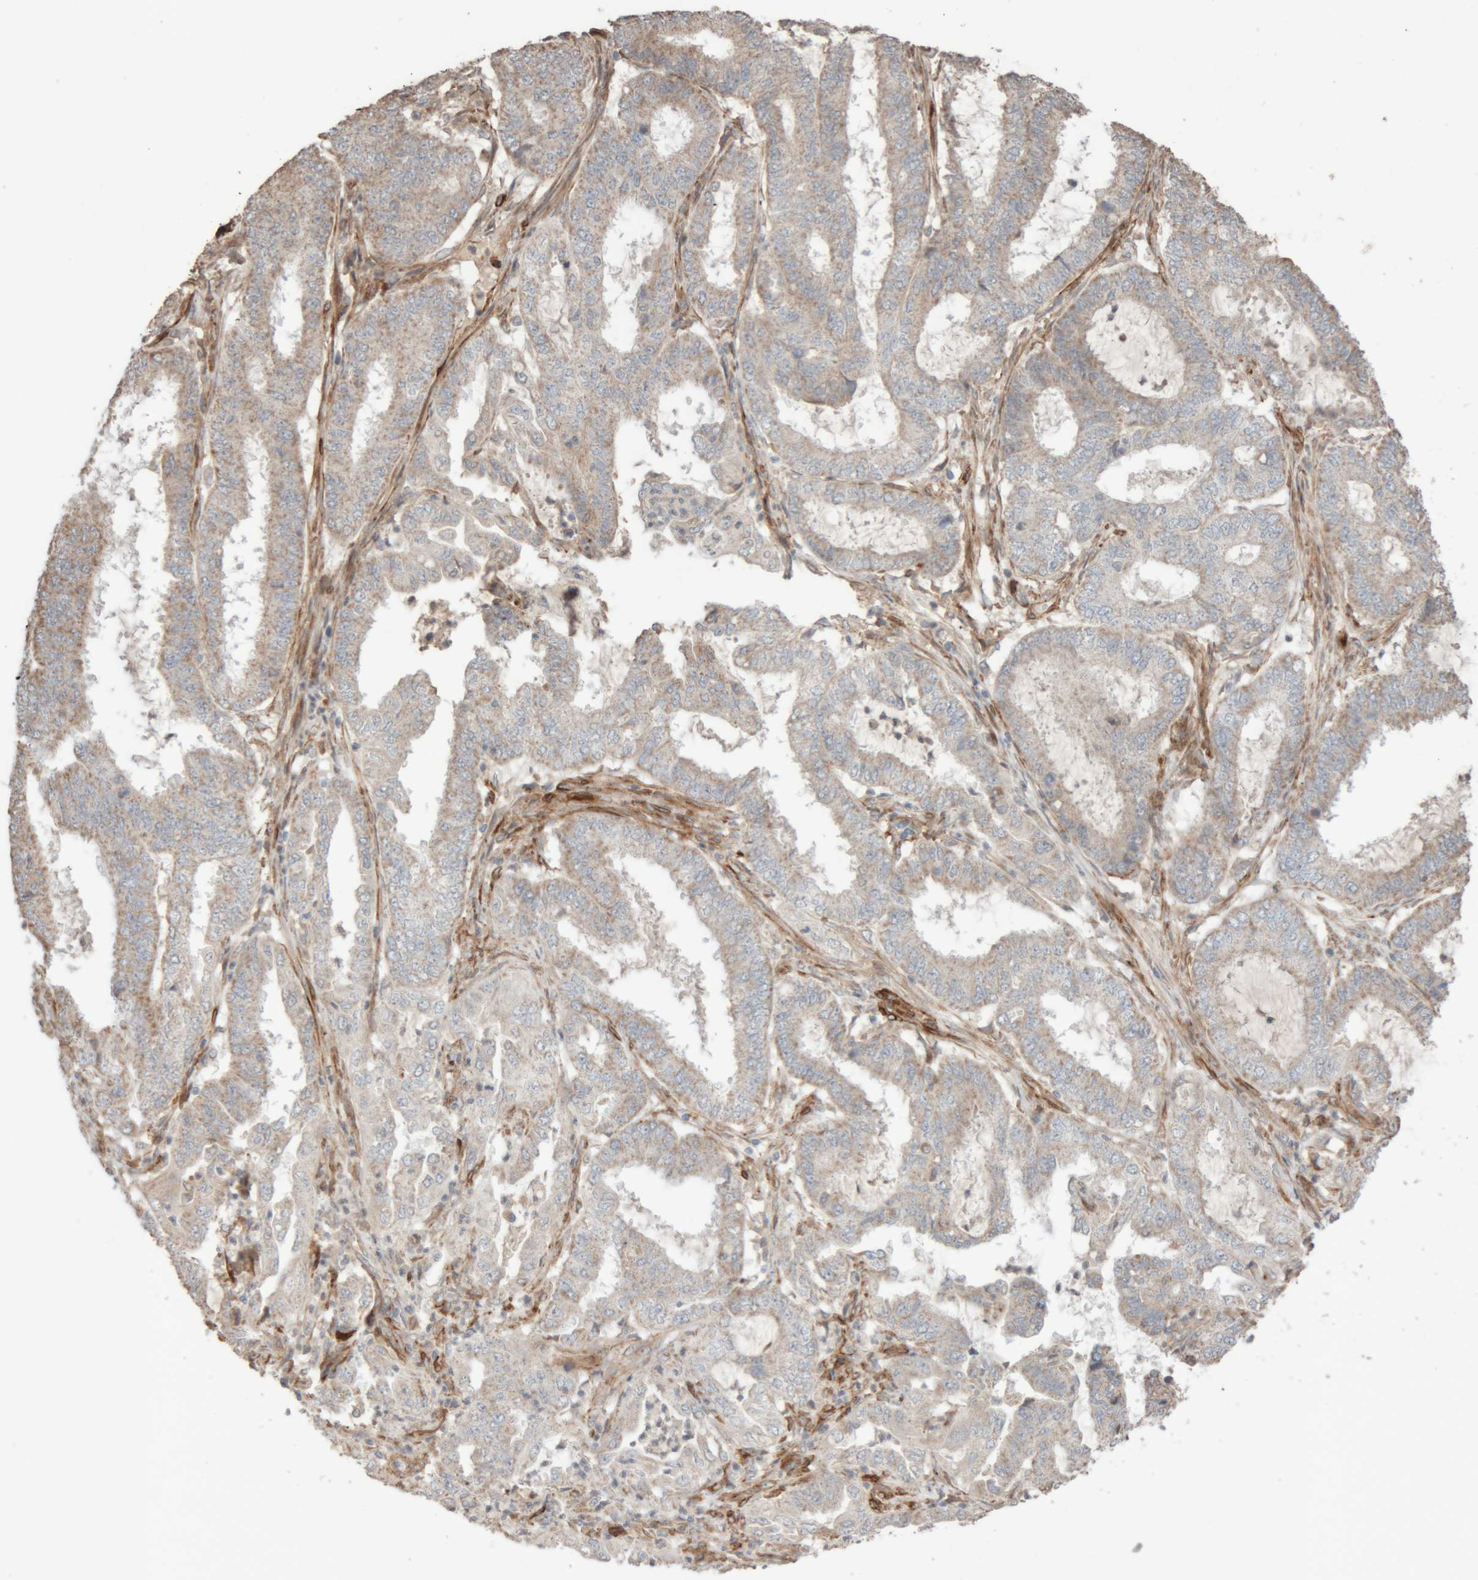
{"staining": {"intensity": "weak", "quantity": "<25%", "location": "cytoplasmic/membranous"}, "tissue": "endometrial cancer", "cell_type": "Tumor cells", "image_type": "cancer", "snomed": [{"axis": "morphology", "description": "Adenocarcinoma, NOS"}, {"axis": "topography", "description": "Endometrium"}], "caption": "A photomicrograph of endometrial cancer (adenocarcinoma) stained for a protein displays no brown staining in tumor cells.", "gene": "RAB32", "patient": {"sex": "female", "age": 51}}